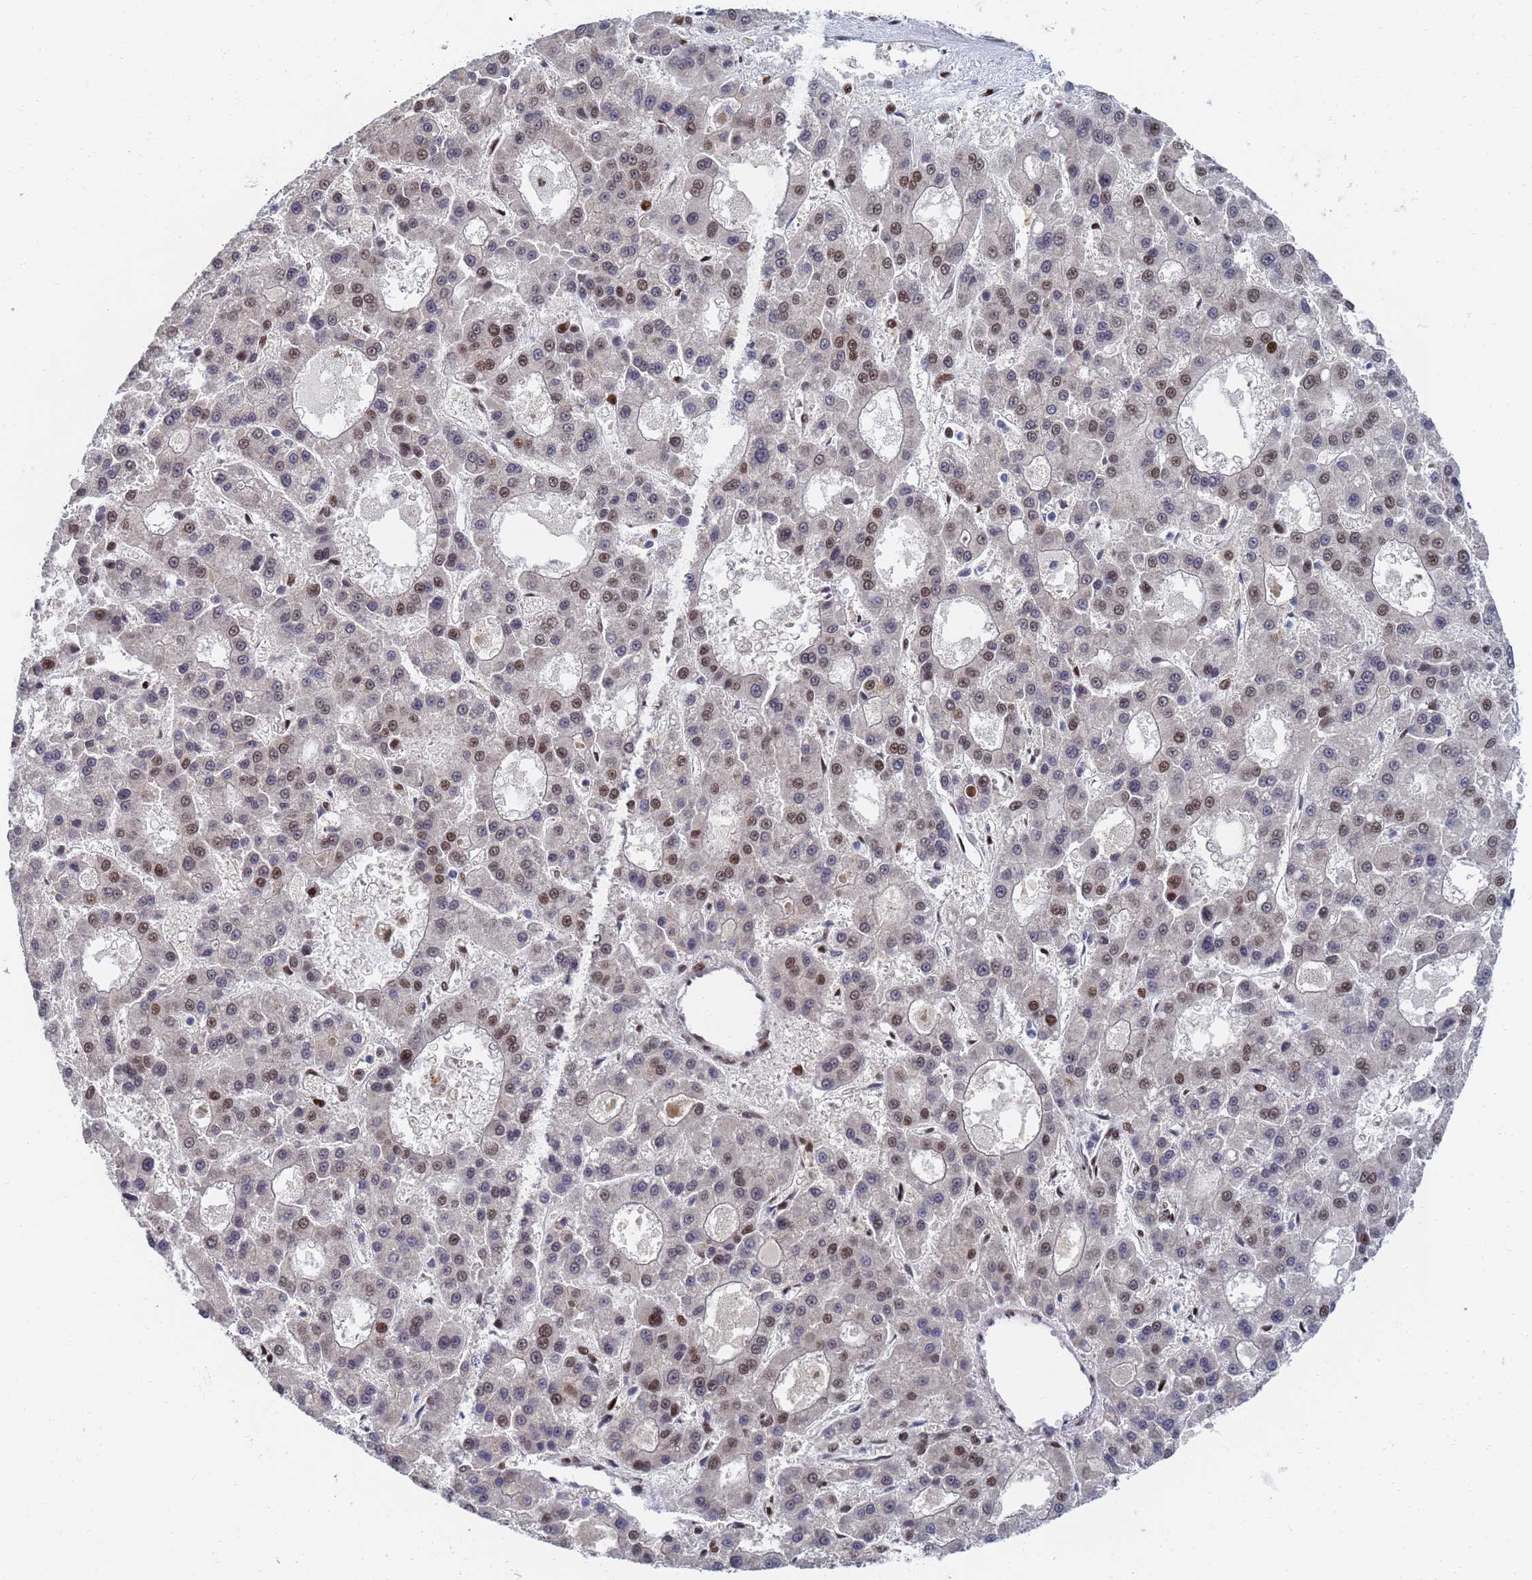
{"staining": {"intensity": "moderate", "quantity": "25%-75%", "location": "nuclear"}, "tissue": "liver cancer", "cell_type": "Tumor cells", "image_type": "cancer", "snomed": [{"axis": "morphology", "description": "Carcinoma, Hepatocellular, NOS"}, {"axis": "topography", "description": "Liver"}], "caption": "Liver cancer (hepatocellular carcinoma) stained with a protein marker demonstrates moderate staining in tumor cells.", "gene": "AP5Z1", "patient": {"sex": "male", "age": 70}}